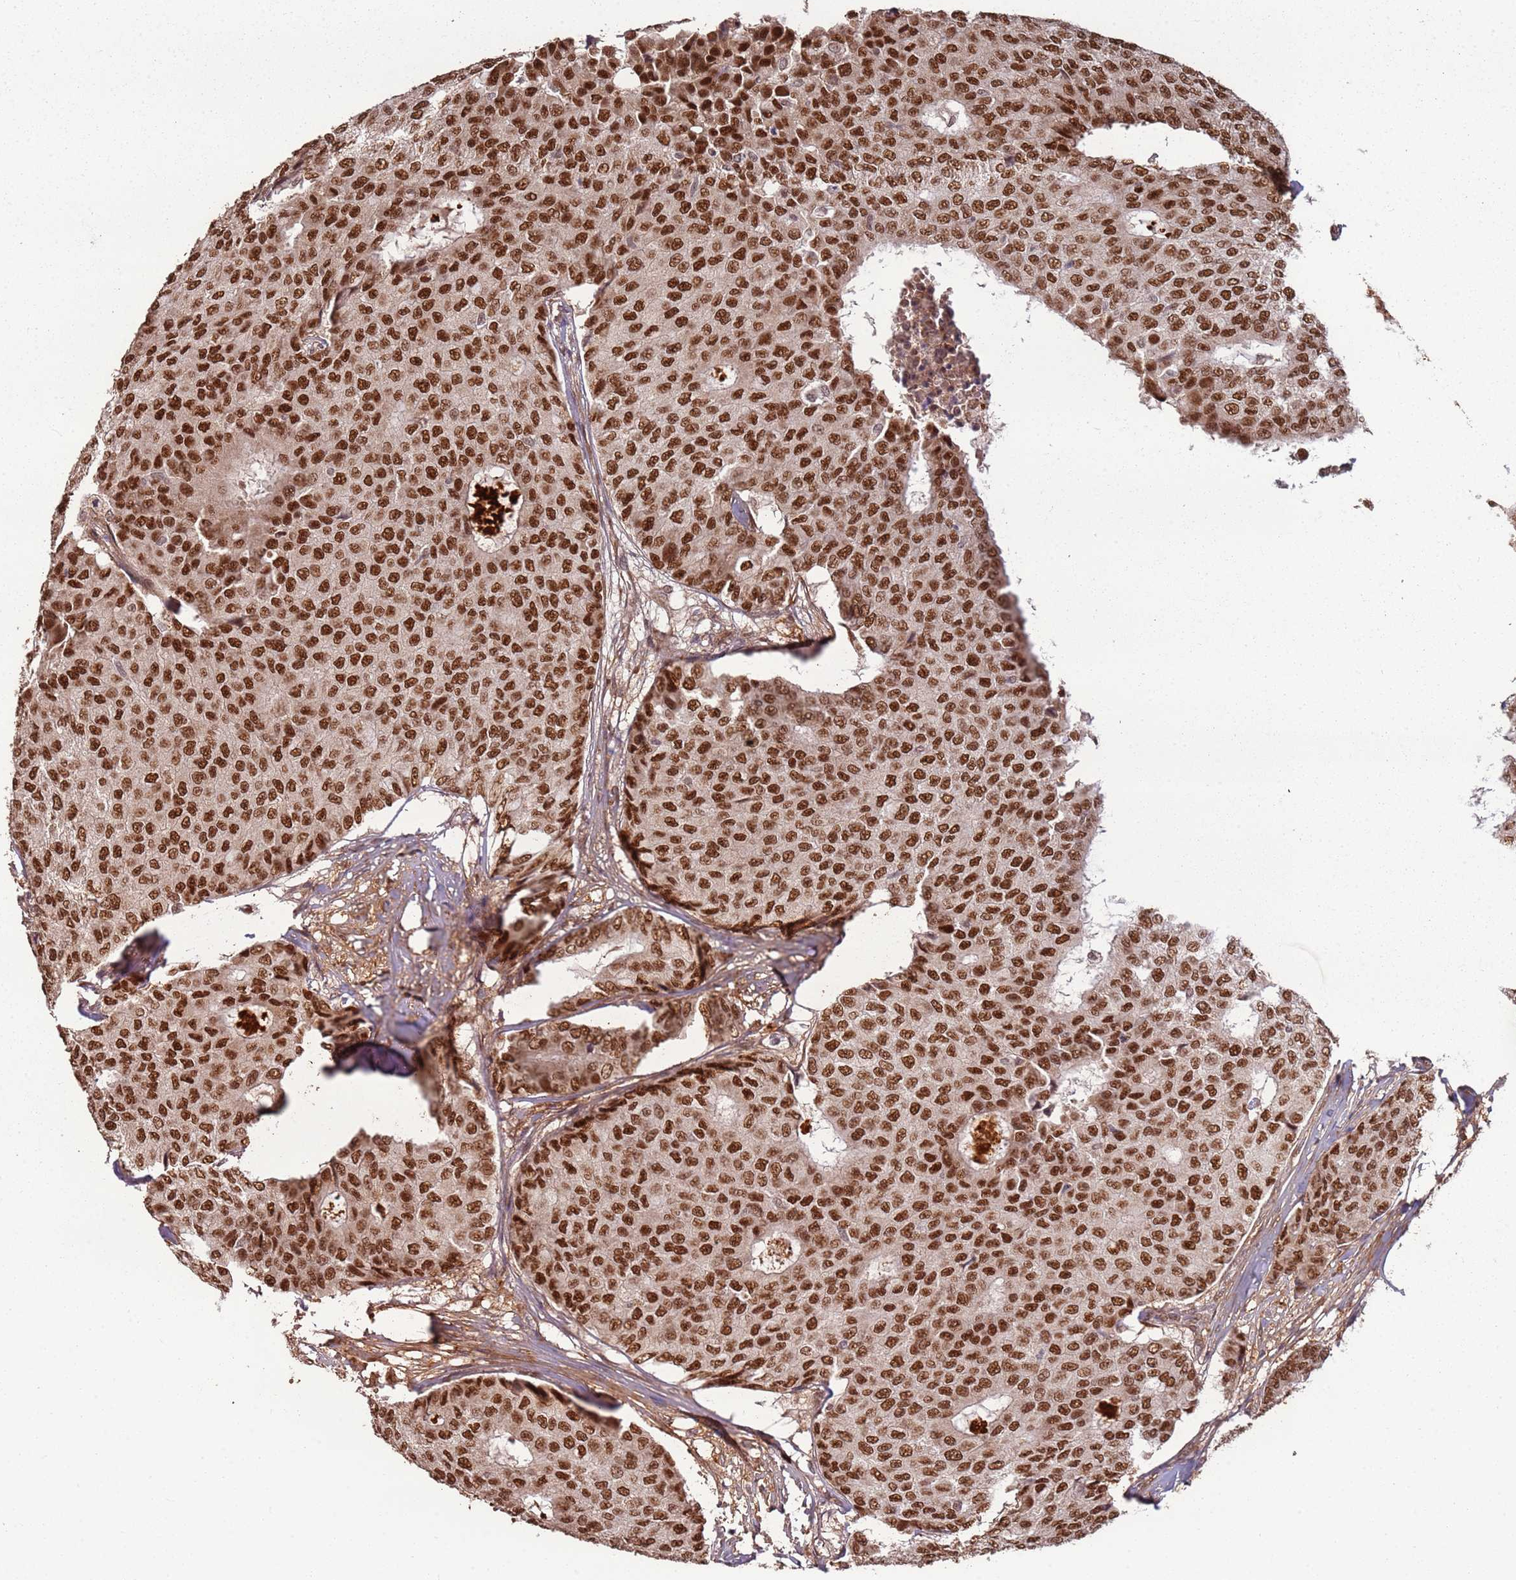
{"staining": {"intensity": "strong", "quantity": ">75%", "location": "nuclear"}, "tissue": "breast cancer", "cell_type": "Tumor cells", "image_type": "cancer", "snomed": [{"axis": "morphology", "description": "Duct carcinoma"}, {"axis": "topography", "description": "Breast"}], "caption": "Protein analysis of breast cancer tissue displays strong nuclear expression in about >75% of tumor cells.", "gene": "POLR3H", "patient": {"sex": "female", "age": 75}}